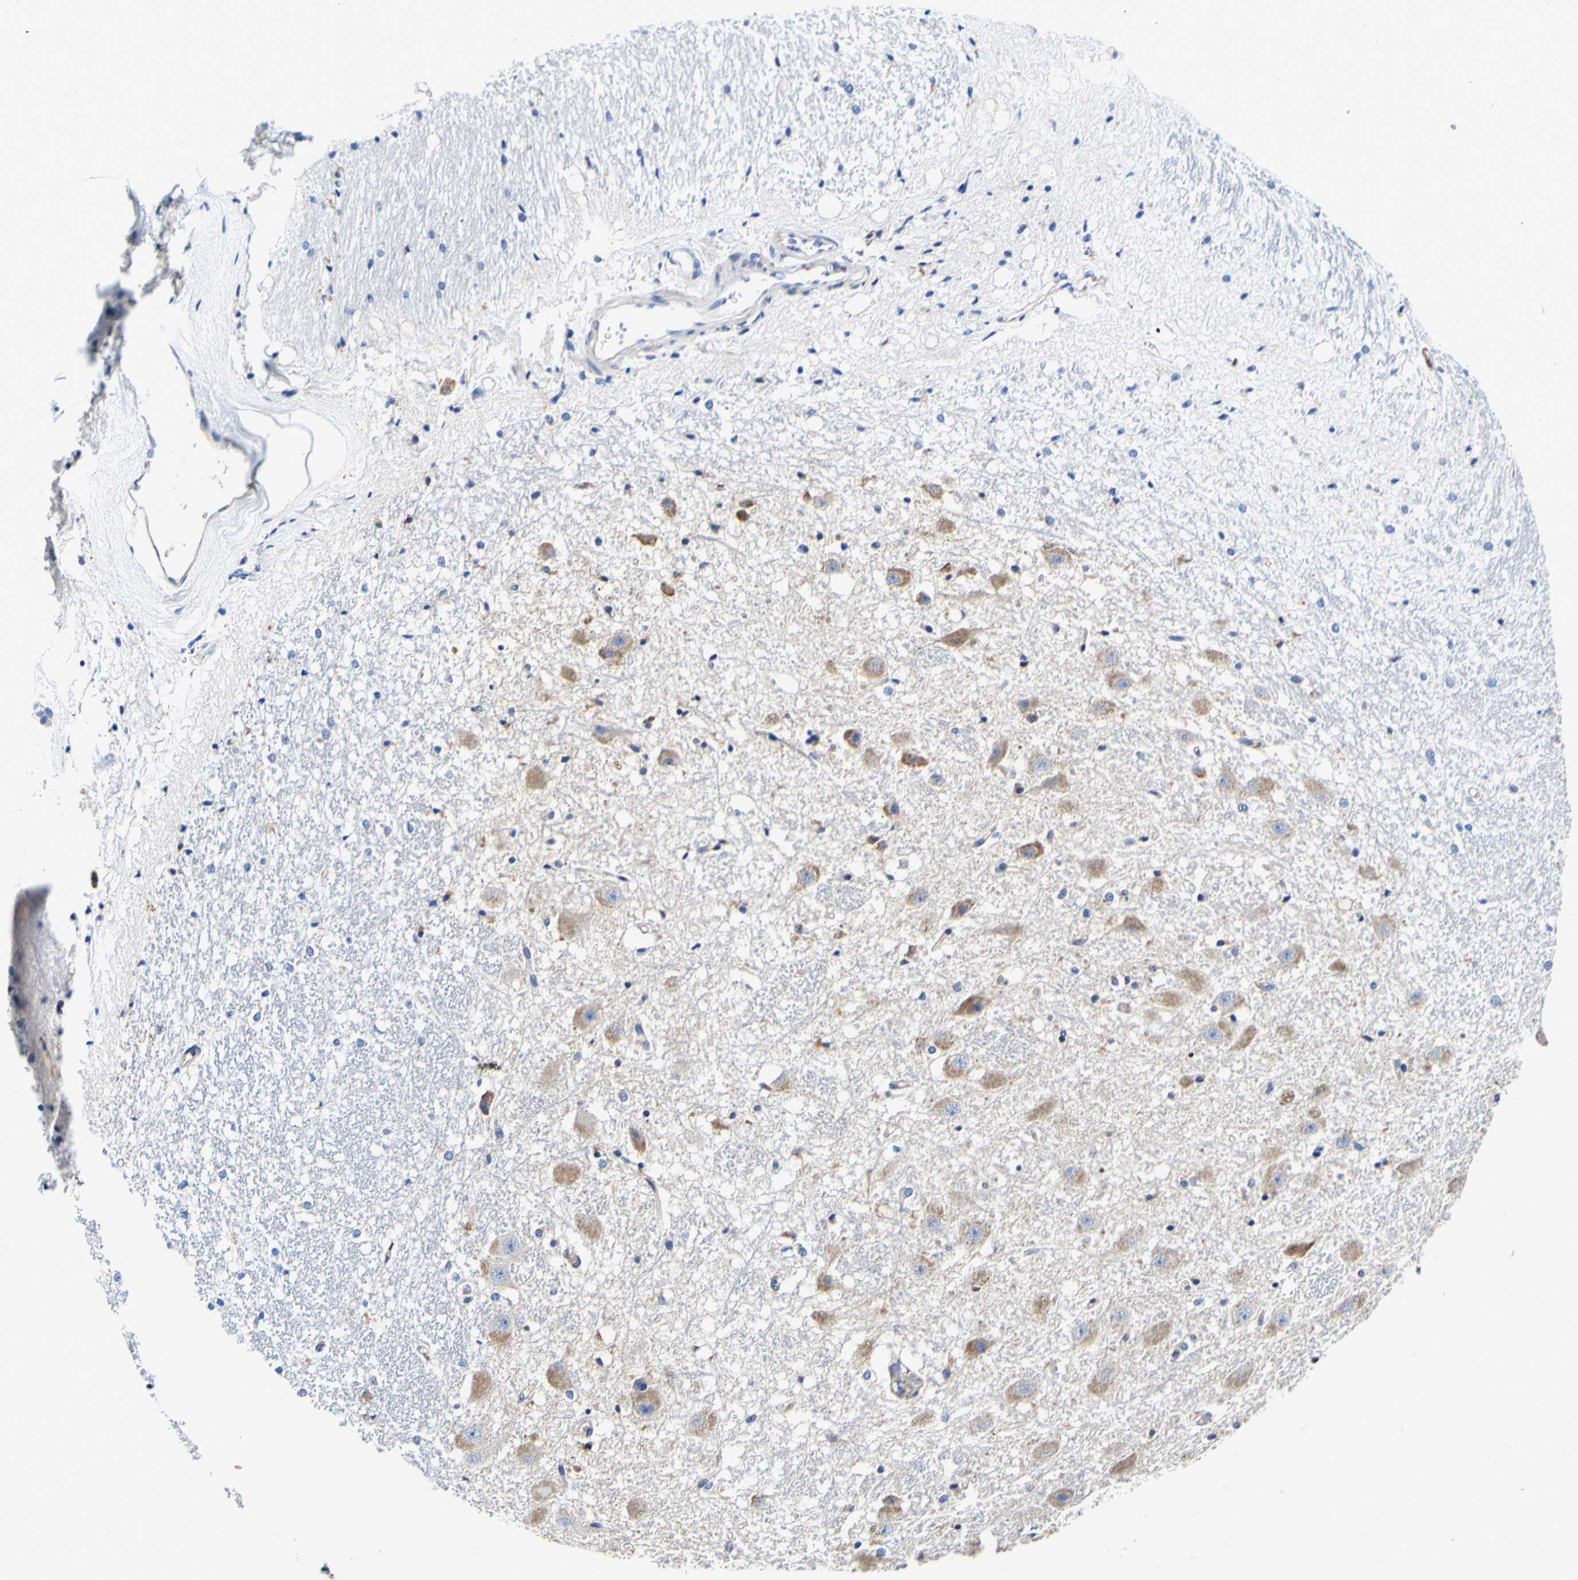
{"staining": {"intensity": "negative", "quantity": "none", "location": "none"}, "tissue": "hippocampus", "cell_type": "Glial cells", "image_type": "normal", "snomed": [{"axis": "morphology", "description": "Normal tissue, NOS"}, {"axis": "topography", "description": "Hippocampus"}], "caption": "The image shows no staining of glial cells in unremarkable hippocampus.", "gene": "P4HB", "patient": {"sex": "female", "age": 19}}